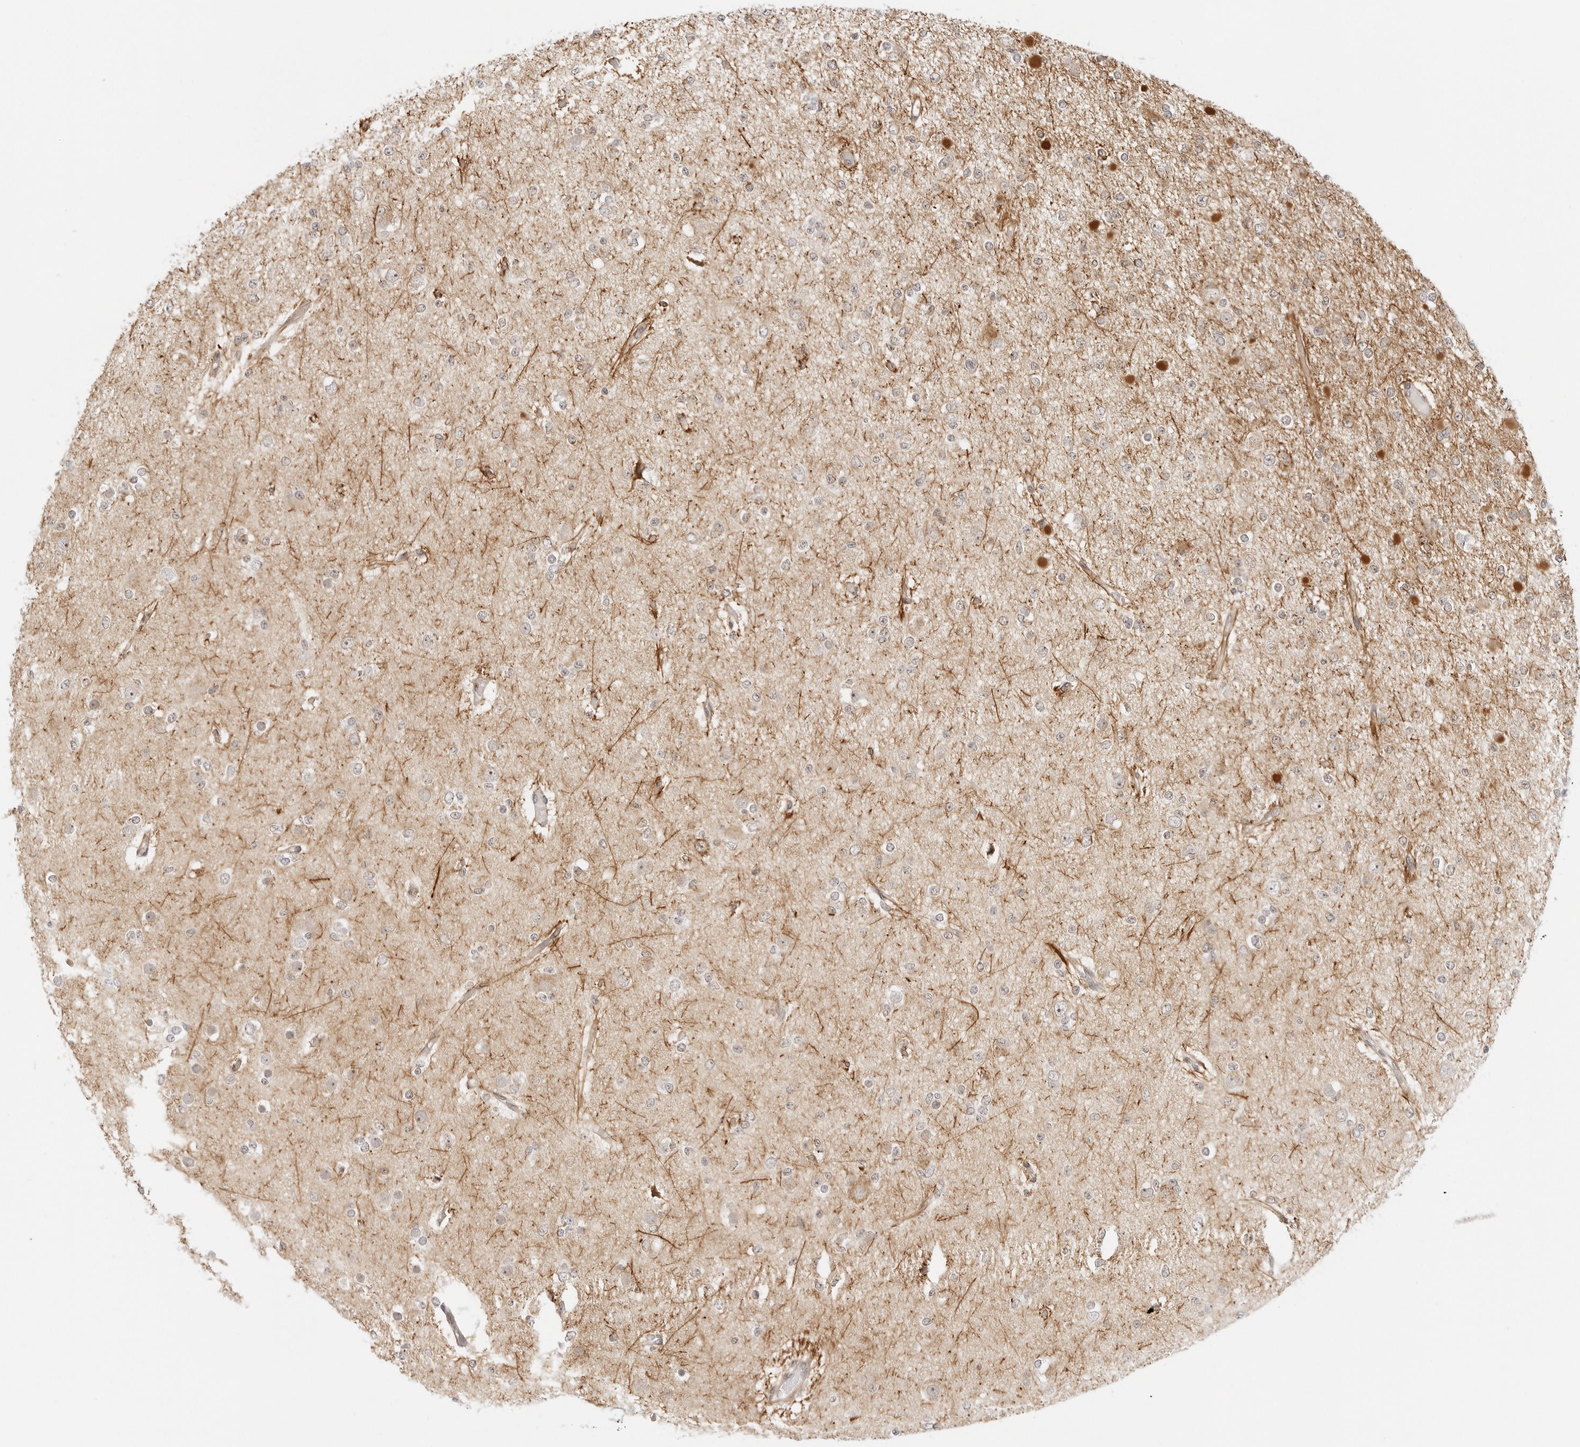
{"staining": {"intensity": "weak", "quantity": "<25%", "location": "cytoplasmic/membranous"}, "tissue": "glioma", "cell_type": "Tumor cells", "image_type": "cancer", "snomed": [{"axis": "morphology", "description": "Glioma, malignant, Low grade"}, {"axis": "topography", "description": "Brain"}], "caption": "An image of human low-grade glioma (malignant) is negative for staining in tumor cells.", "gene": "GORAB", "patient": {"sex": "female", "age": 22}}